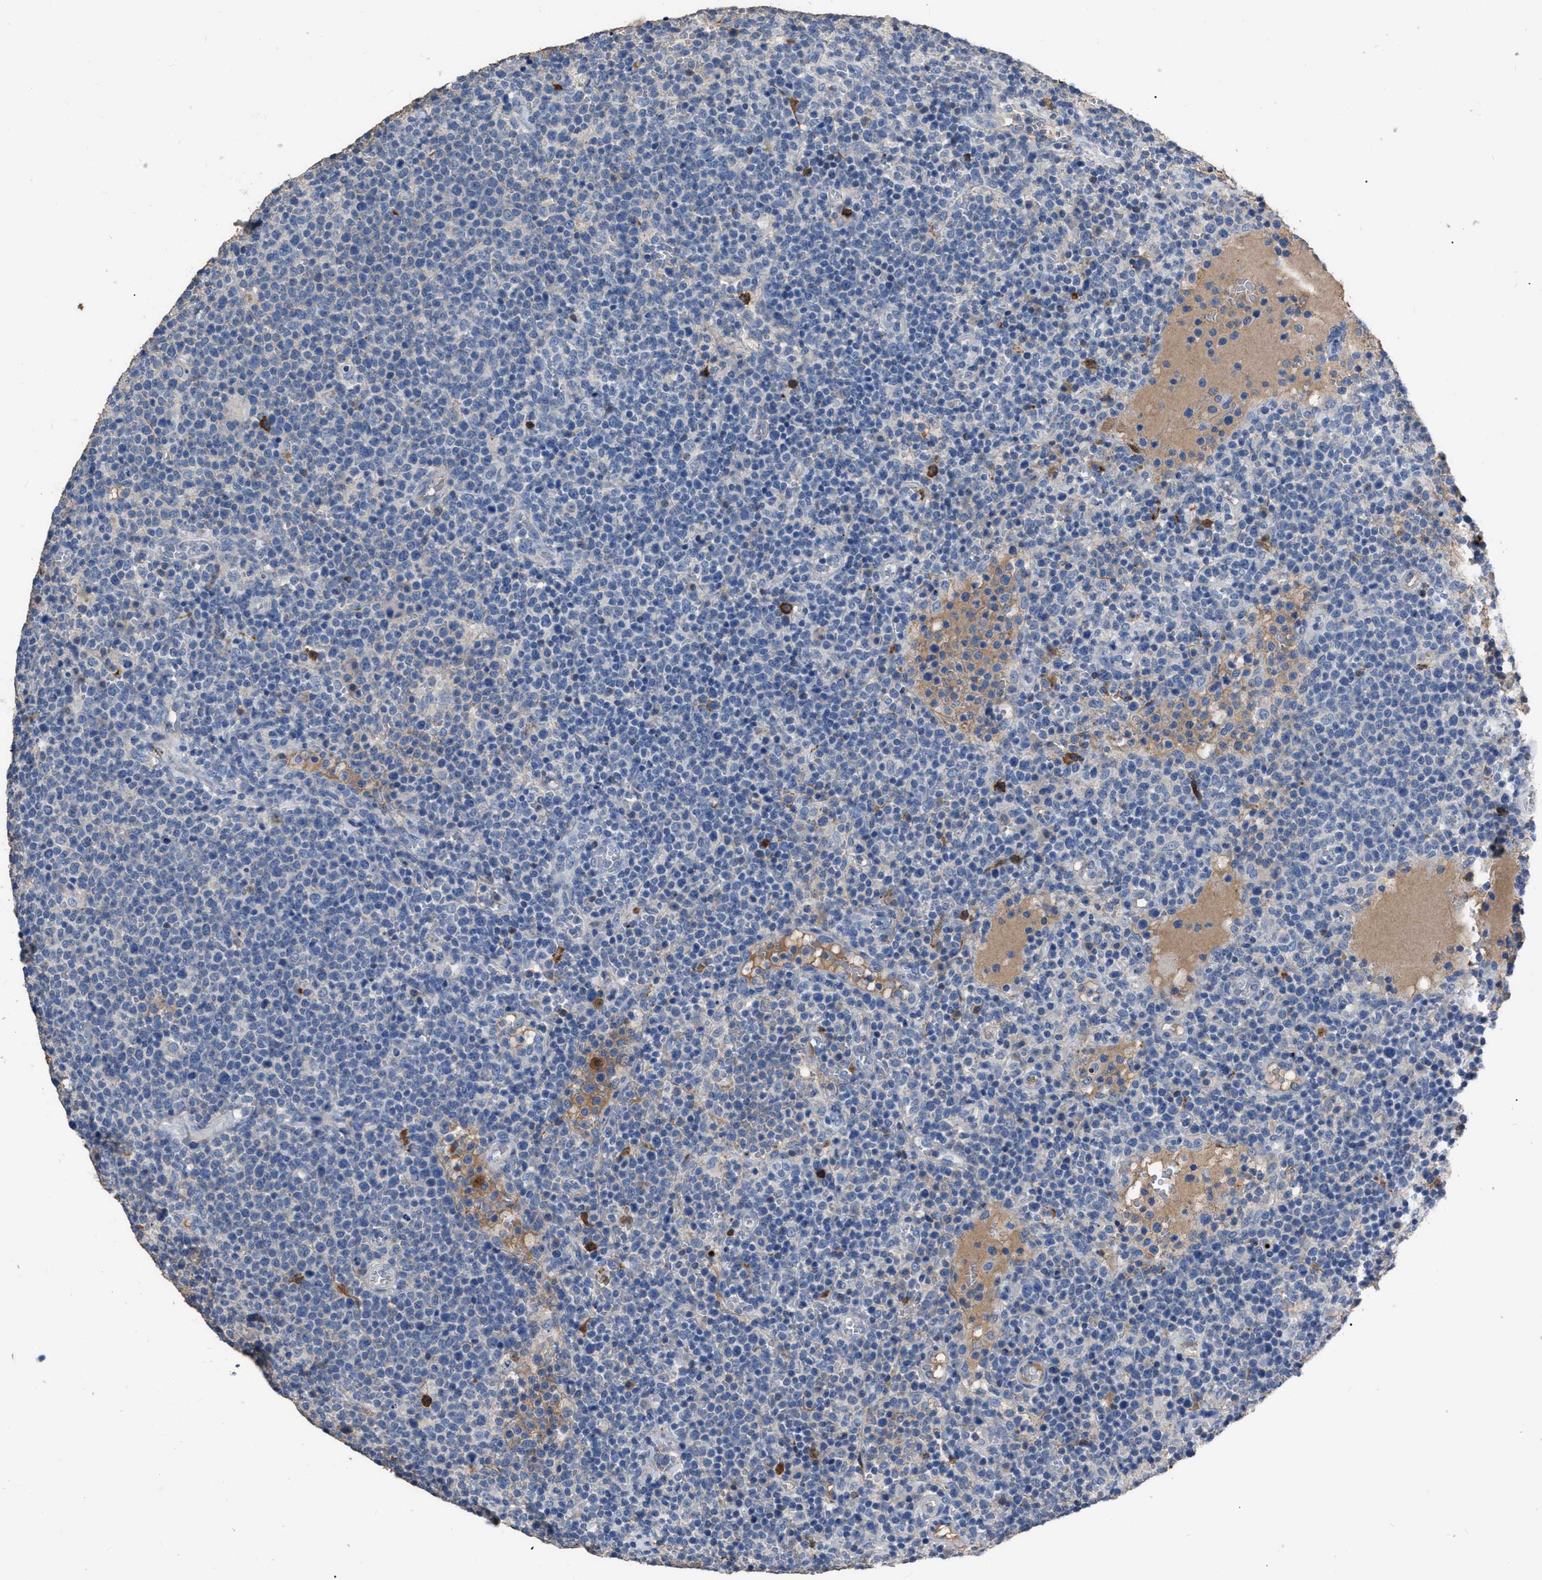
{"staining": {"intensity": "negative", "quantity": "none", "location": "none"}, "tissue": "lymphoma", "cell_type": "Tumor cells", "image_type": "cancer", "snomed": [{"axis": "morphology", "description": "Malignant lymphoma, non-Hodgkin's type, High grade"}, {"axis": "topography", "description": "Lymph node"}], "caption": "DAB immunohistochemical staining of human high-grade malignant lymphoma, non-Hodgkin's type shows no significant positivity in tumor cells. The staining is performed using DAB (3,3'-diaminobenzidine) brown chromogen with nuclei counter-stained in using hematoxylin.", "gene": "HABP2", "patient": {"sex": "male", "age": 61}}